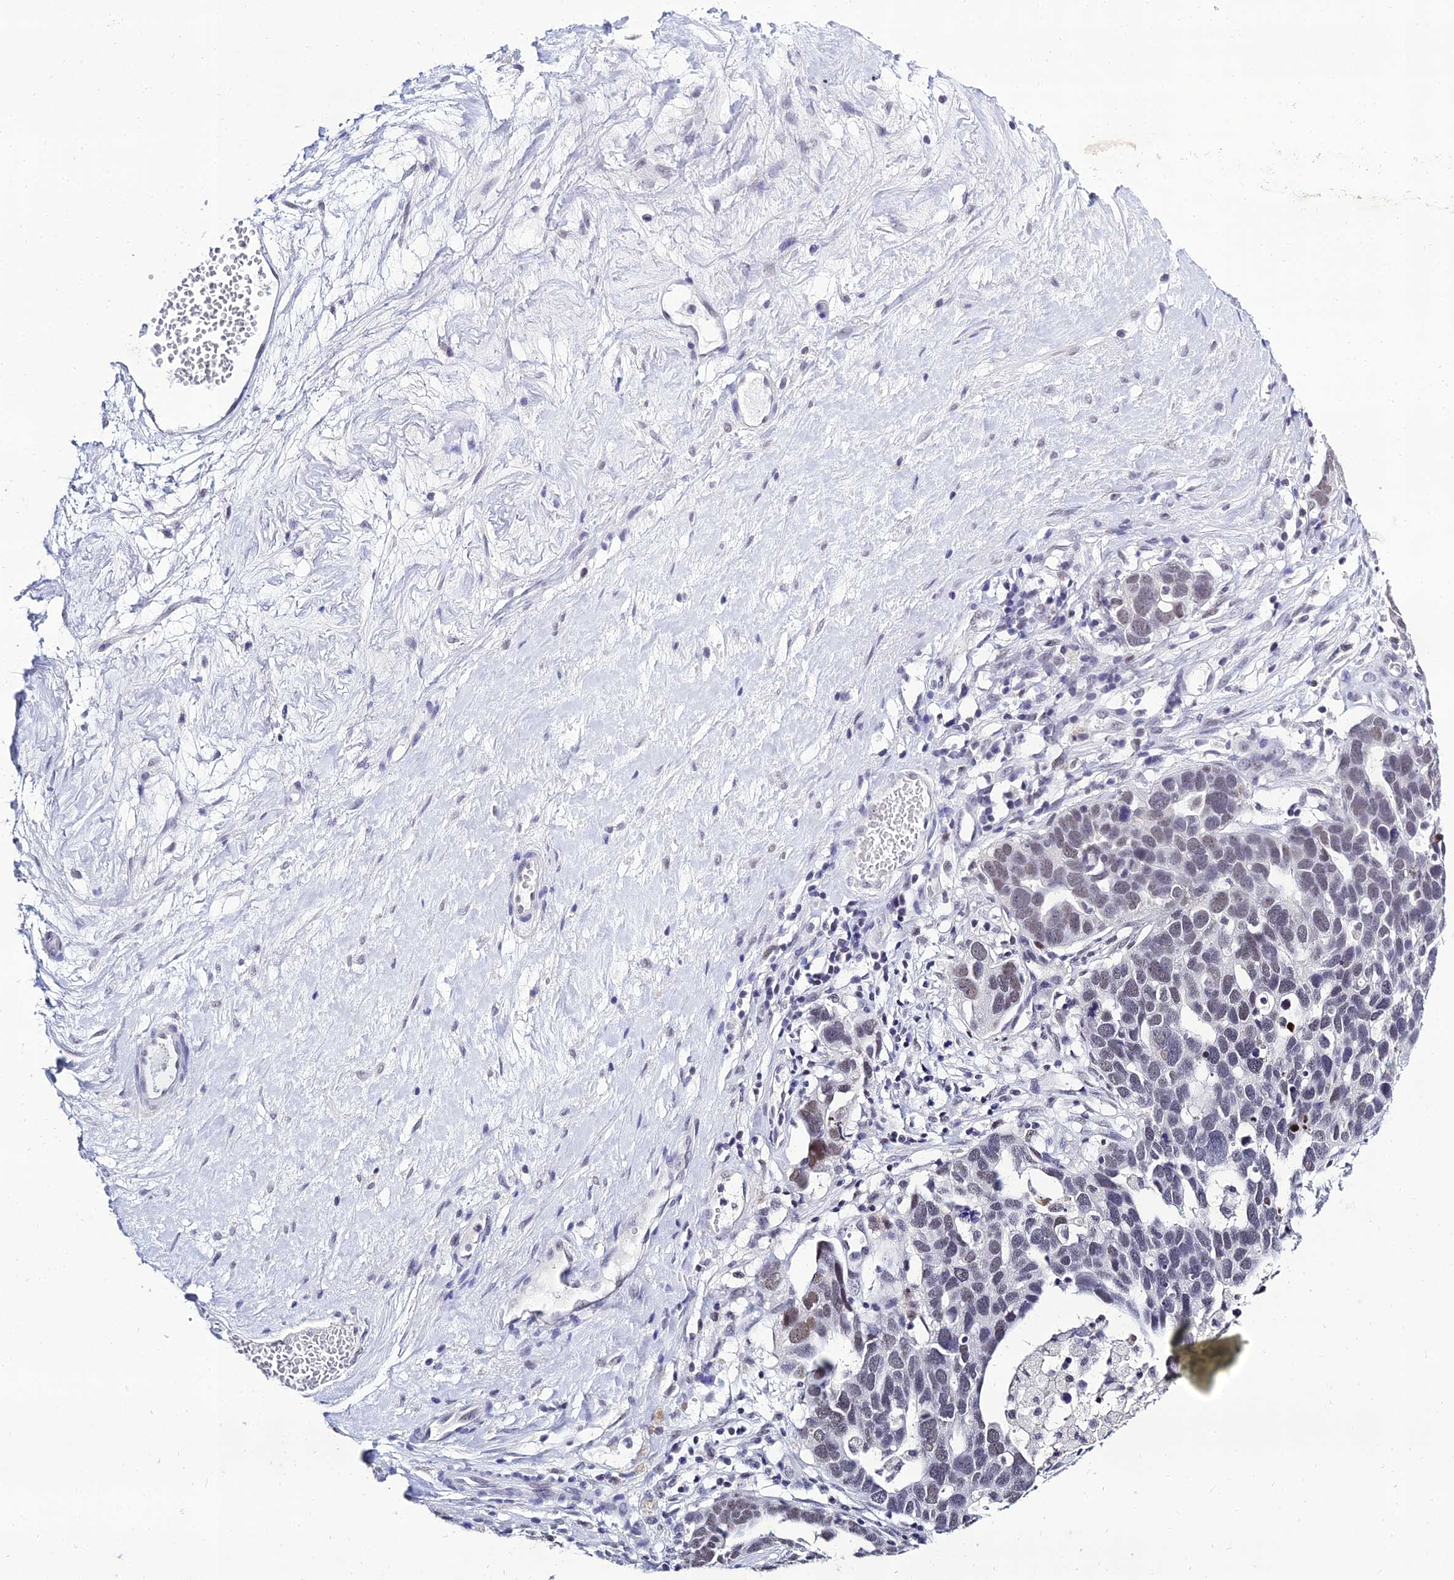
{"staining": {"intensity": "weak", "quantity": "25%-75%", "location": "nuclear"}, "tissue": "ovarian cancer", "cell_type": "Tumor cells", "image_type": "cancer", "snomed": [{"axis": "morphology", "description": "Cystadenocarcinoma, serous, NOS"}, {"axis": "topography", "description": "Ovary"}], "caption": "A low amount of weak nuclear expression is identified in approximately 25%-75% of tumor cells in serous cystadenocarcinoma (ovarian) tissue. The protein is shown in brown color, while the nuclei are stained blue.", "gene": "PPP4R2", "patient": {"sex": "female", "age": 54}}